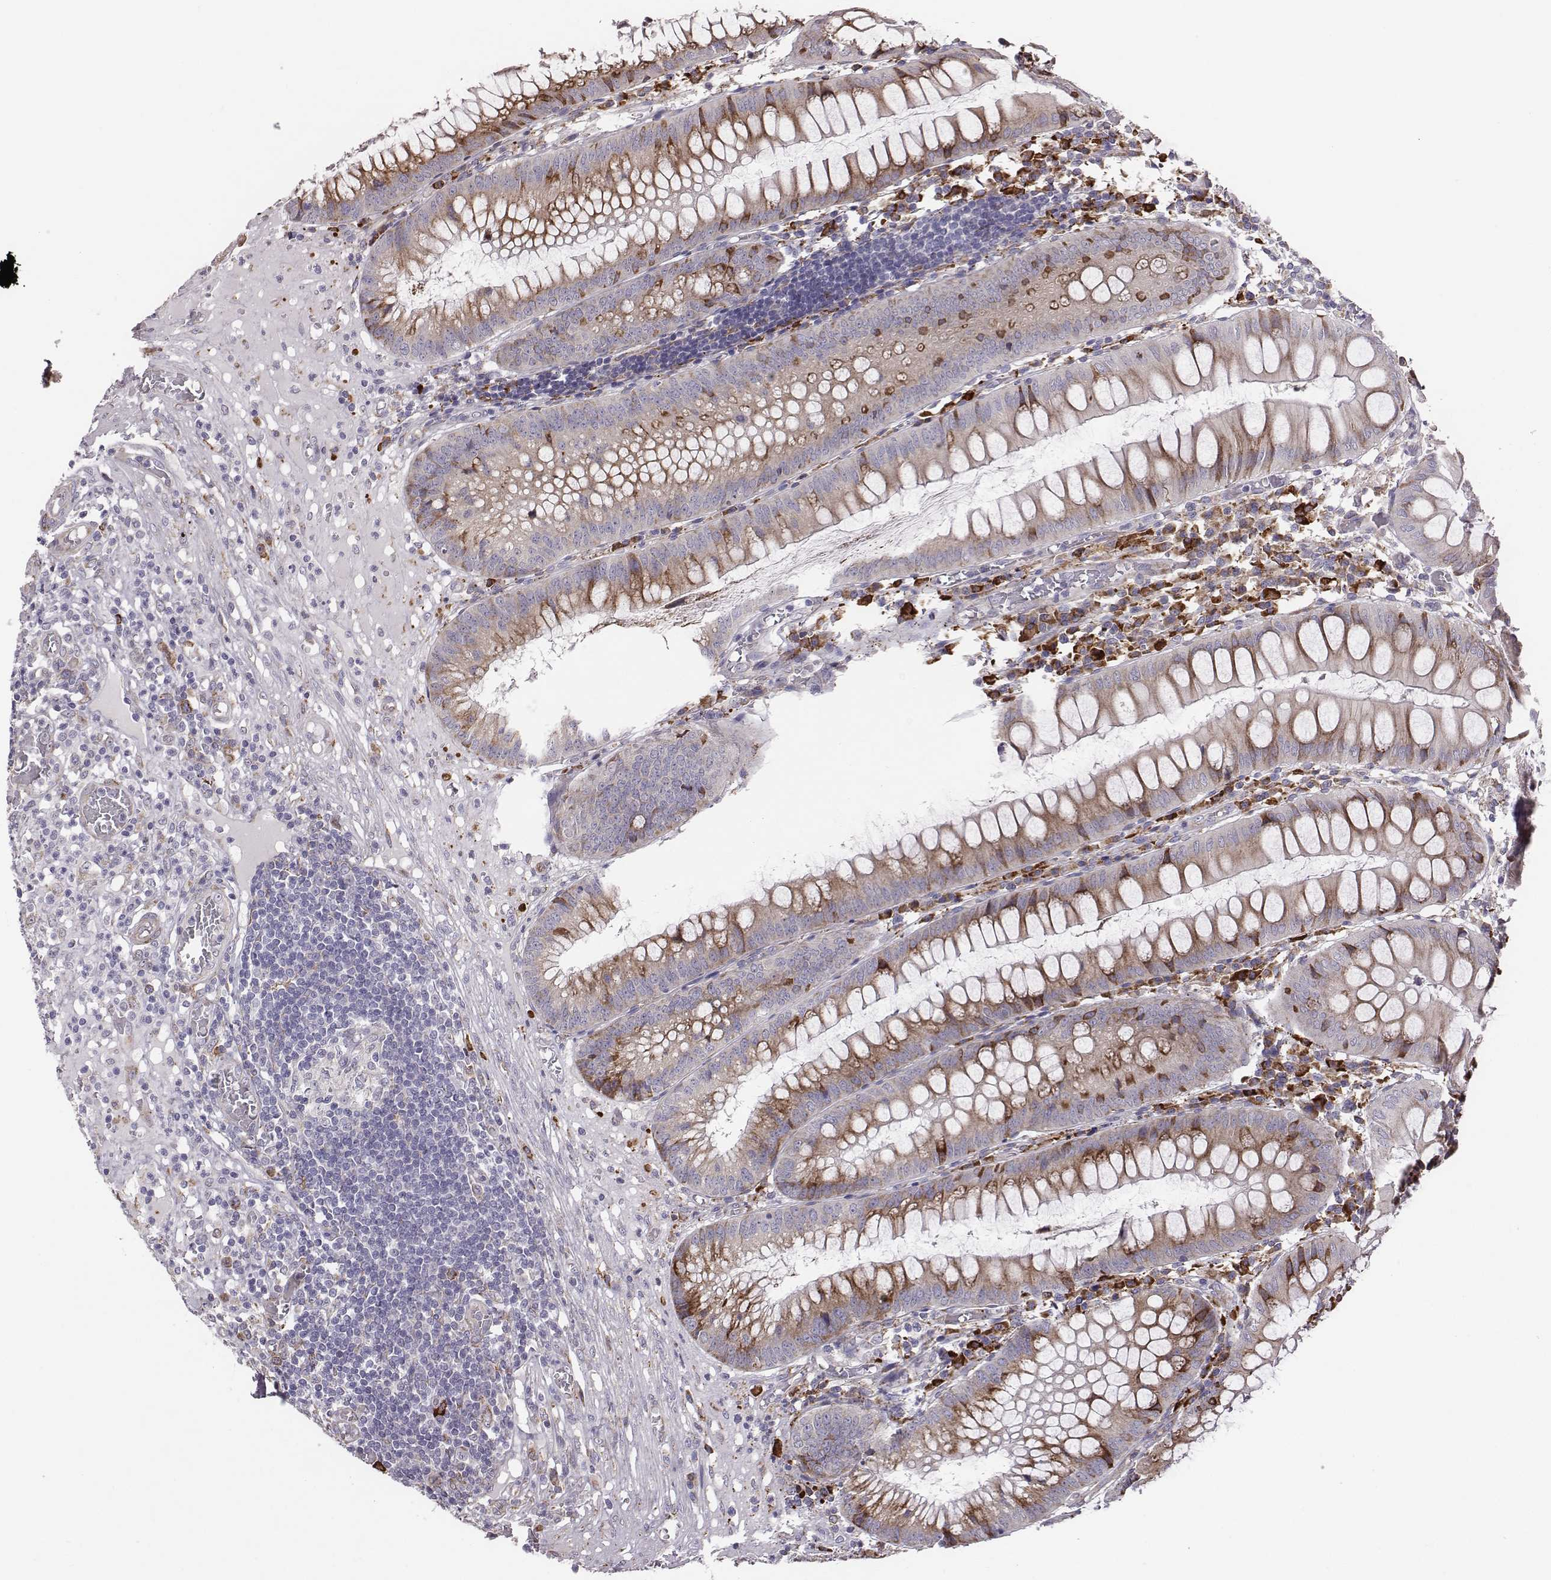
{"staining": {"intensity": "strong", "quantity": "<25%", "location": "cytoplasmic/membranous"}, "tissue": "appendix", "cell_type": "Glandular cells", "image_type": "normal", "snomed": [{"axis": "morphology", "description": "Normal tissue, NOS"}, {"axis": "morphology", "description": "Inflammation, NOS"}, {"axis": "topography", "description": "Appendix"}], "caption": "The image demonstrates a brown stain indicating the presence of a protein in the cytoplasmic/membranous of glandular cells in appendix.", "gene": "SELENOI", "patient": {"sex": "male", "age": 16}}